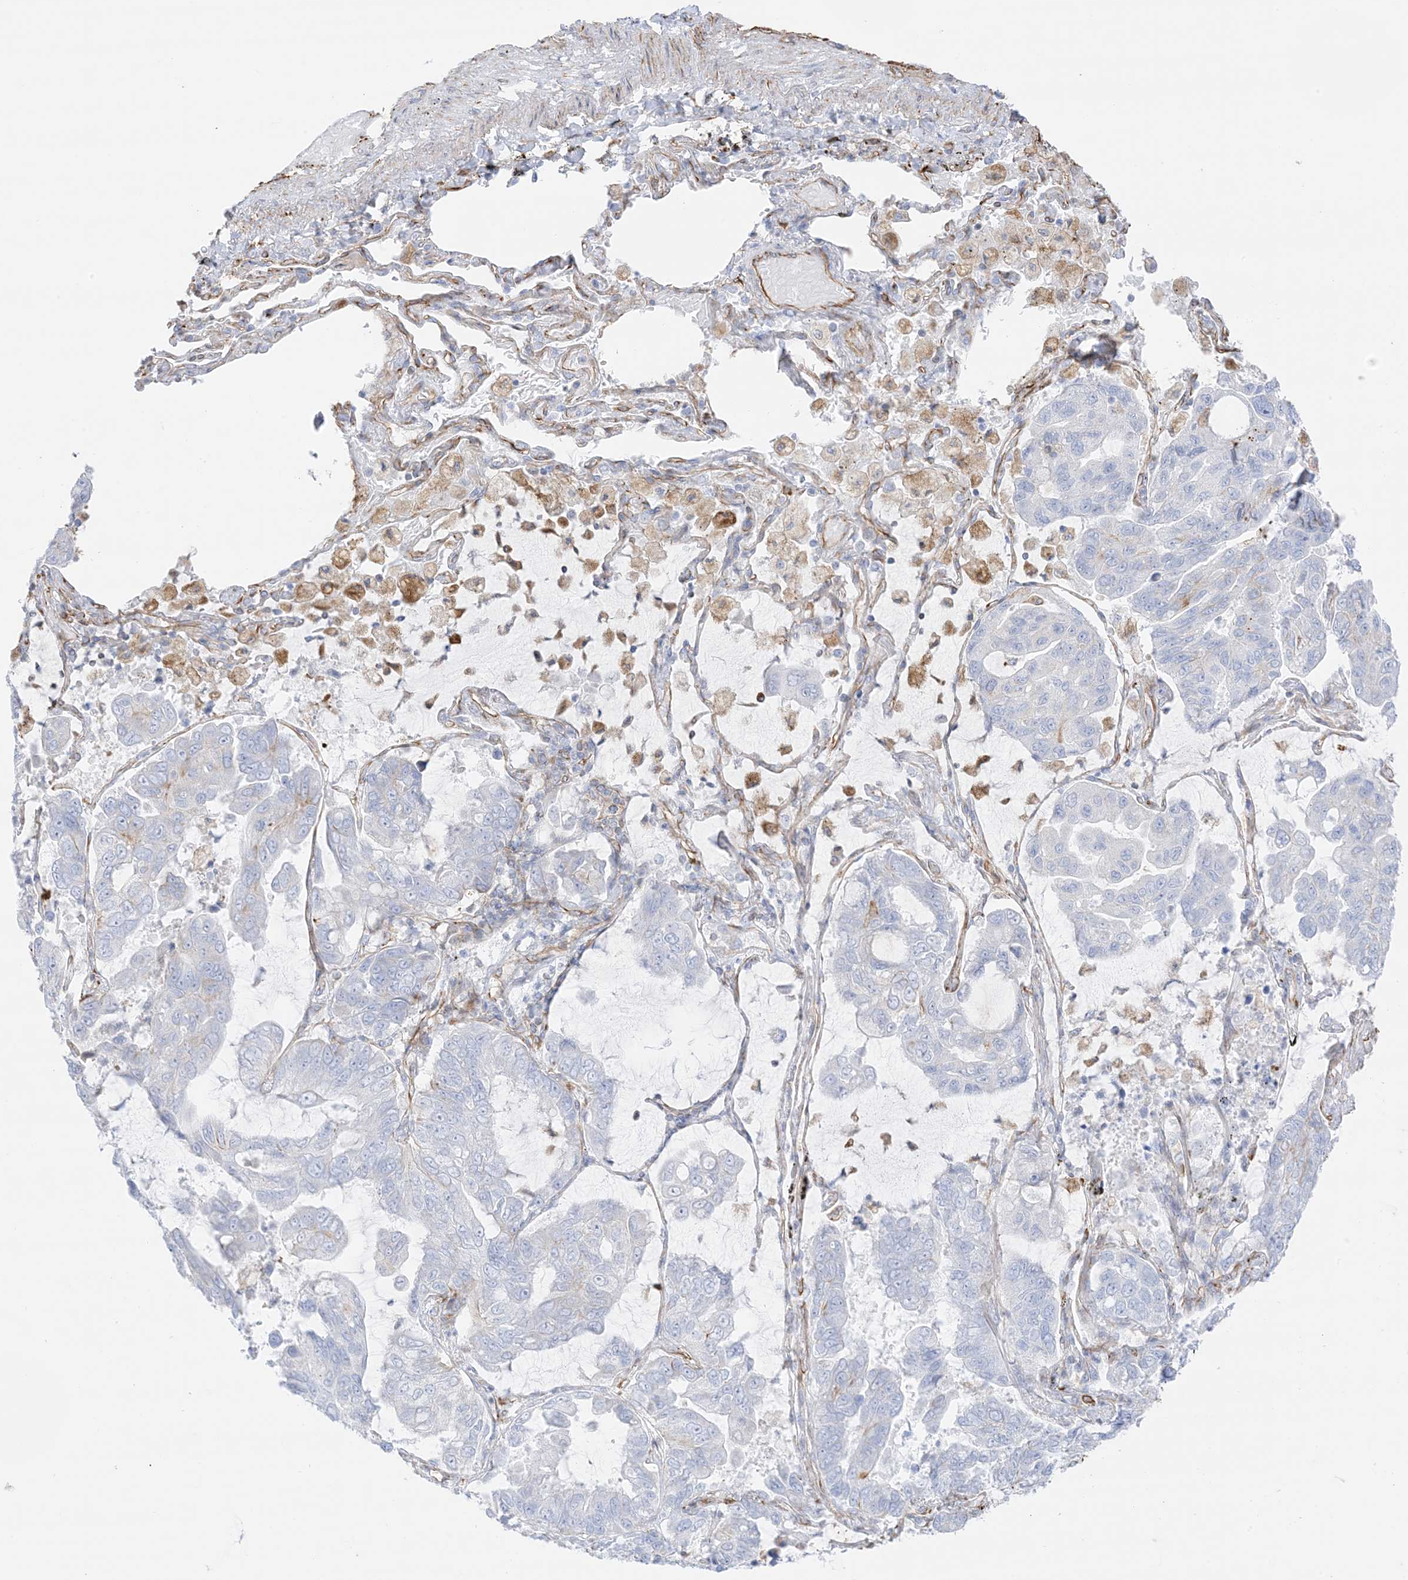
{"staining": {"intensity": "negative", "quantity": "none", "location": "none"}, "tissue": "lung cancer", "cell_type": "Tumor cells", "image_type": "cancer", "snomed": [{"axis": "morphology", "description": "Adenocarcinoma, NOS"}, {"axis": "topography", "description": "Lung"}], "caption": "Immunohistochemistry micrograph of adenocarcinoma (lung) stained for a protein (brown), which displays no staining in tumor cells. (Brightfield microscopy of DAB immunohistochemistry (IHC) at high magnification).", "gene": "PID1", "patient": {"sex": "male", "age": 64}}